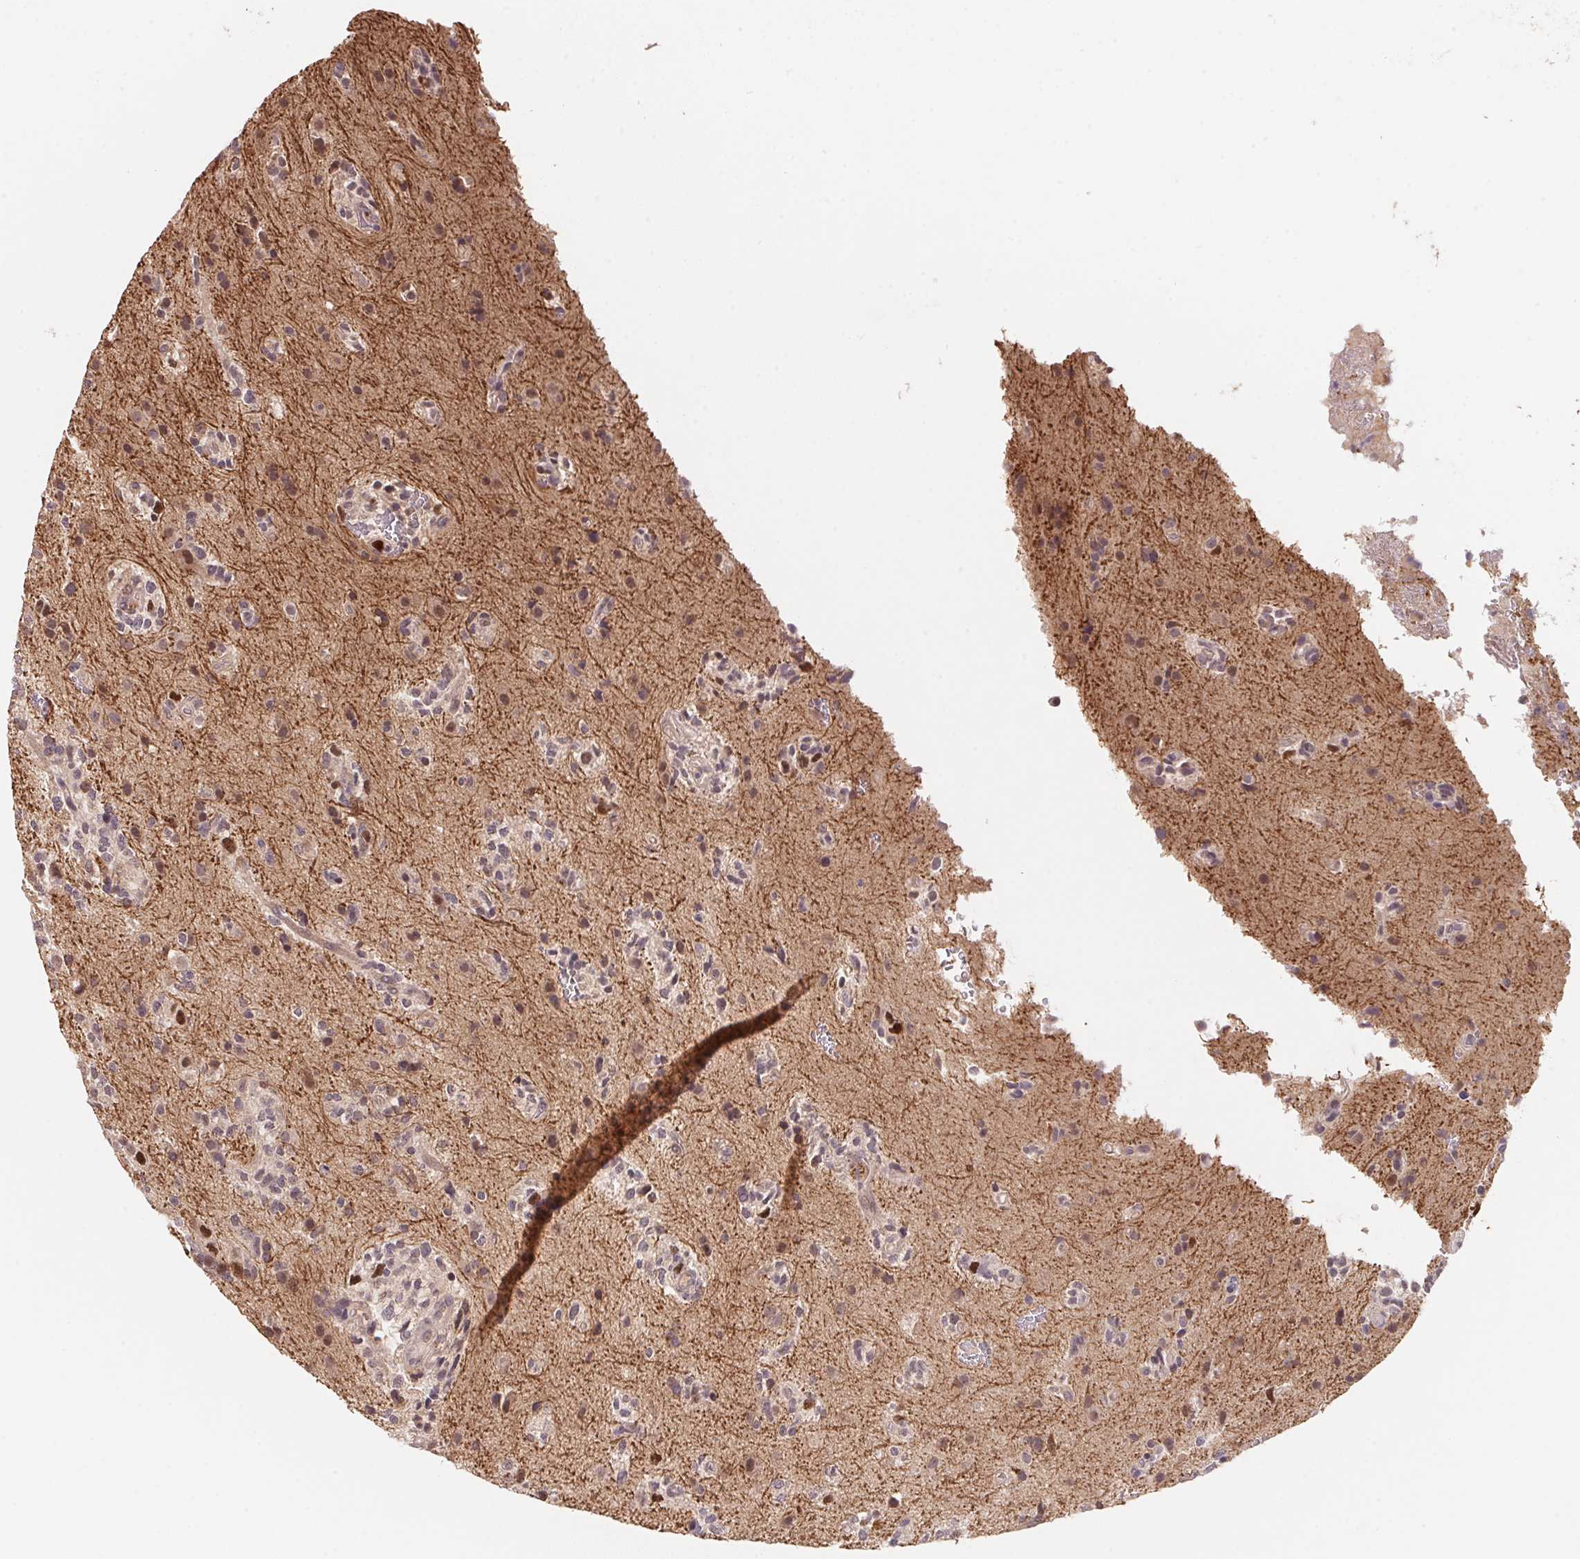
{"staining": {"intensity": "weak", "quantity": "<25%", "location": "nuclear"}, "tissue": "glioma", "cell_type": "Tumor cells", "image_type": "cancer", "snomed": [{"axis": "morphology", "description": "Glioma, malignant, High grade"}, {"axis": "topography", "description": "Brain"}], "caption": "Protein analysis of malignant glioma (high-grade) exhibits no significant expression in tumor cells.", "gene": "KIFC1", "patient": {"sex": "female", "age": 71}}